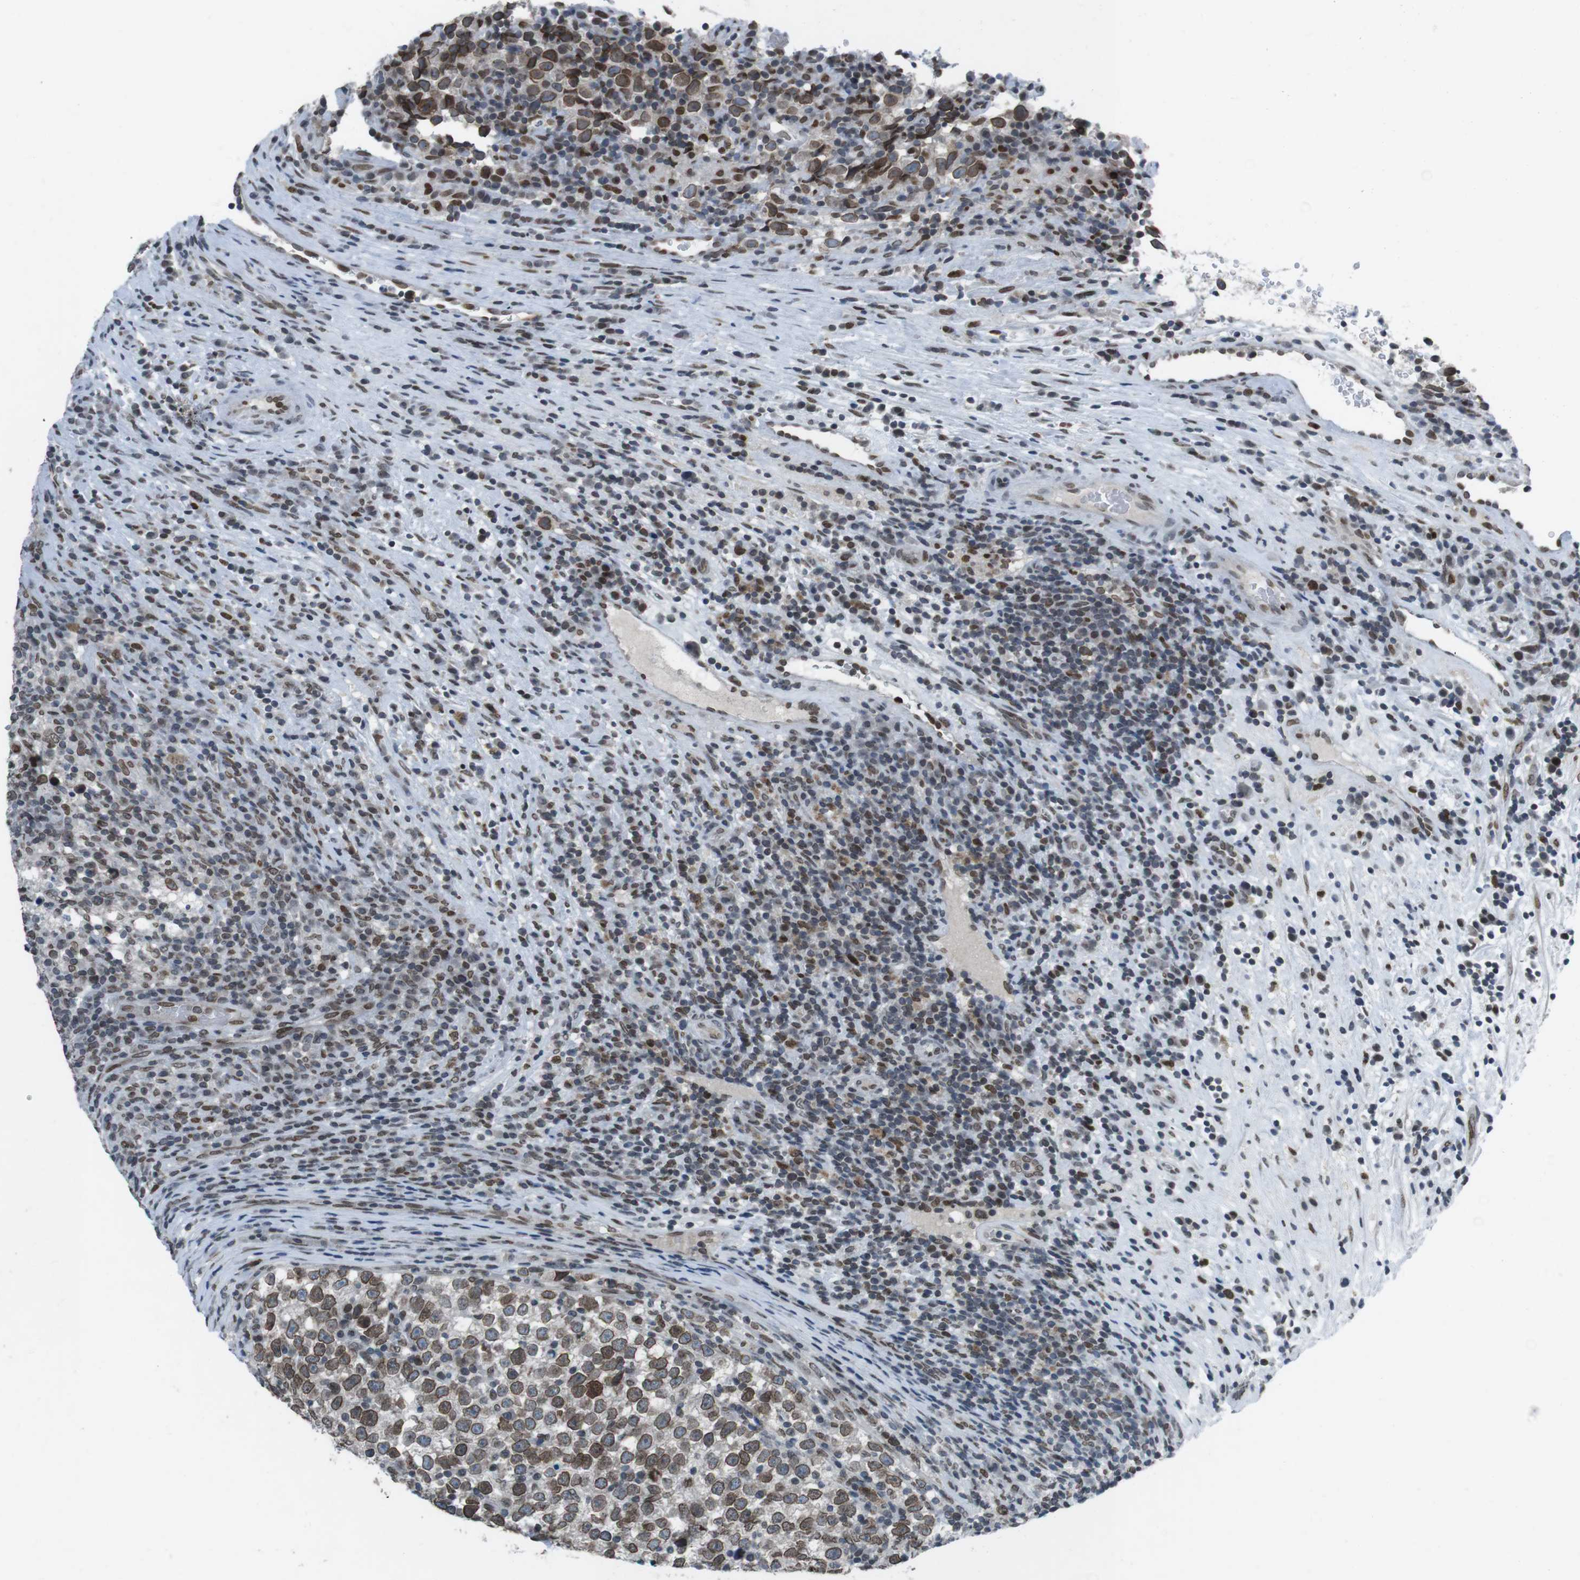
{"staining": {"intensity": "moderate", "quantity": ">75%", "location": "cytoplasmic/membranous,nuclear"}, "tissue": "testis cancer", "cell_type": "Tumor cells", "image_type": "cancer", "snomed": [{"axis": "morphology", "description": "Normal tissue, NOS"}, {"axis": "morphology", "description": "Seminoma, NOS"}, {"axis": "topography", "description": "Testis"}], "caption": "Approximately >75% of tumor cells in testis cancer (seminoma) show moderate cytoplasmic/membranous and nuclear protein staining as visualized by brown immunohistochemical staining.", "gene": "MAD1L1", "patient": {"sex": "male", "age": 43}}